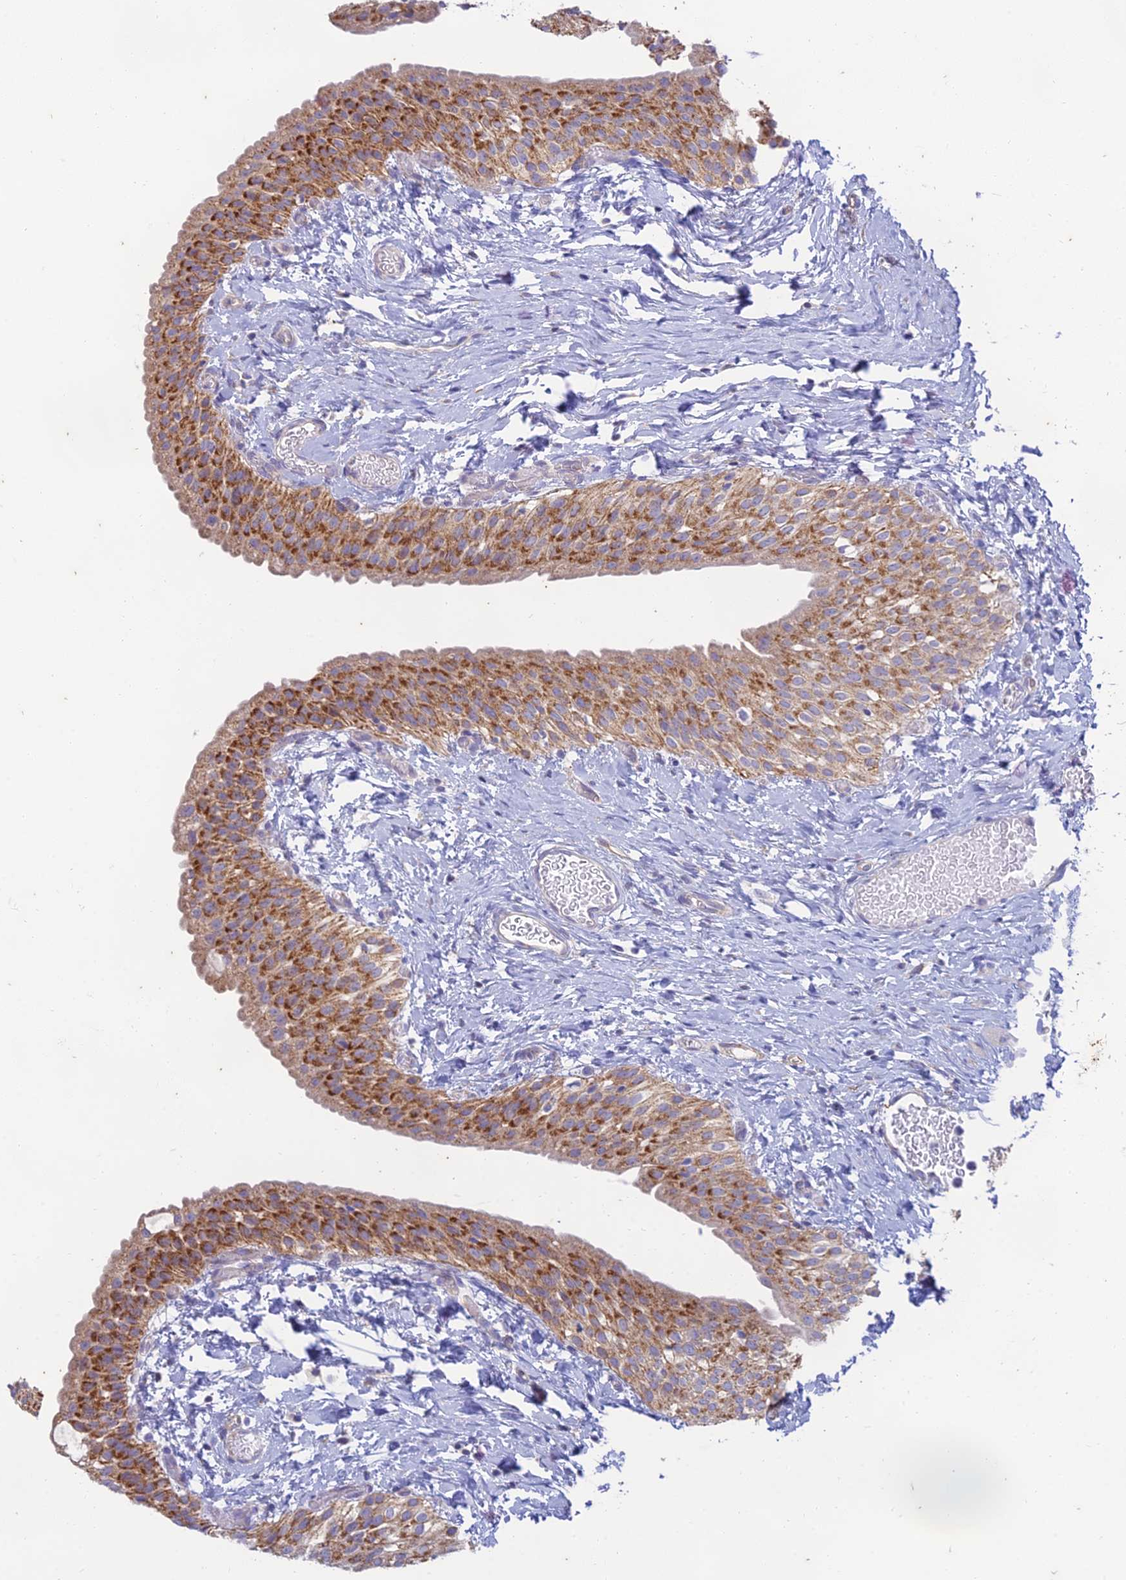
{"staining": {"intensity": "moderate", "quantity": ">75%", "location": "cytoplasmic/membranous"}, "tissue": "urinary bladder", "cell_type": "Urothelial cells", "image_type": "normal", "snomed": [{"axis": "morphology", "description": "Normal tissue, NOS"}, {"axis": "topography", "description": "Urinary bladder"}], "caption": "Urinary bladder stained with immunohistochemistry (IHC) shows moderate cytoplasmic/membranous expression in approximately >75% of urothelial cells.", "gene": "PTCD2", "patient": {"sex": "male", "age": 1}}